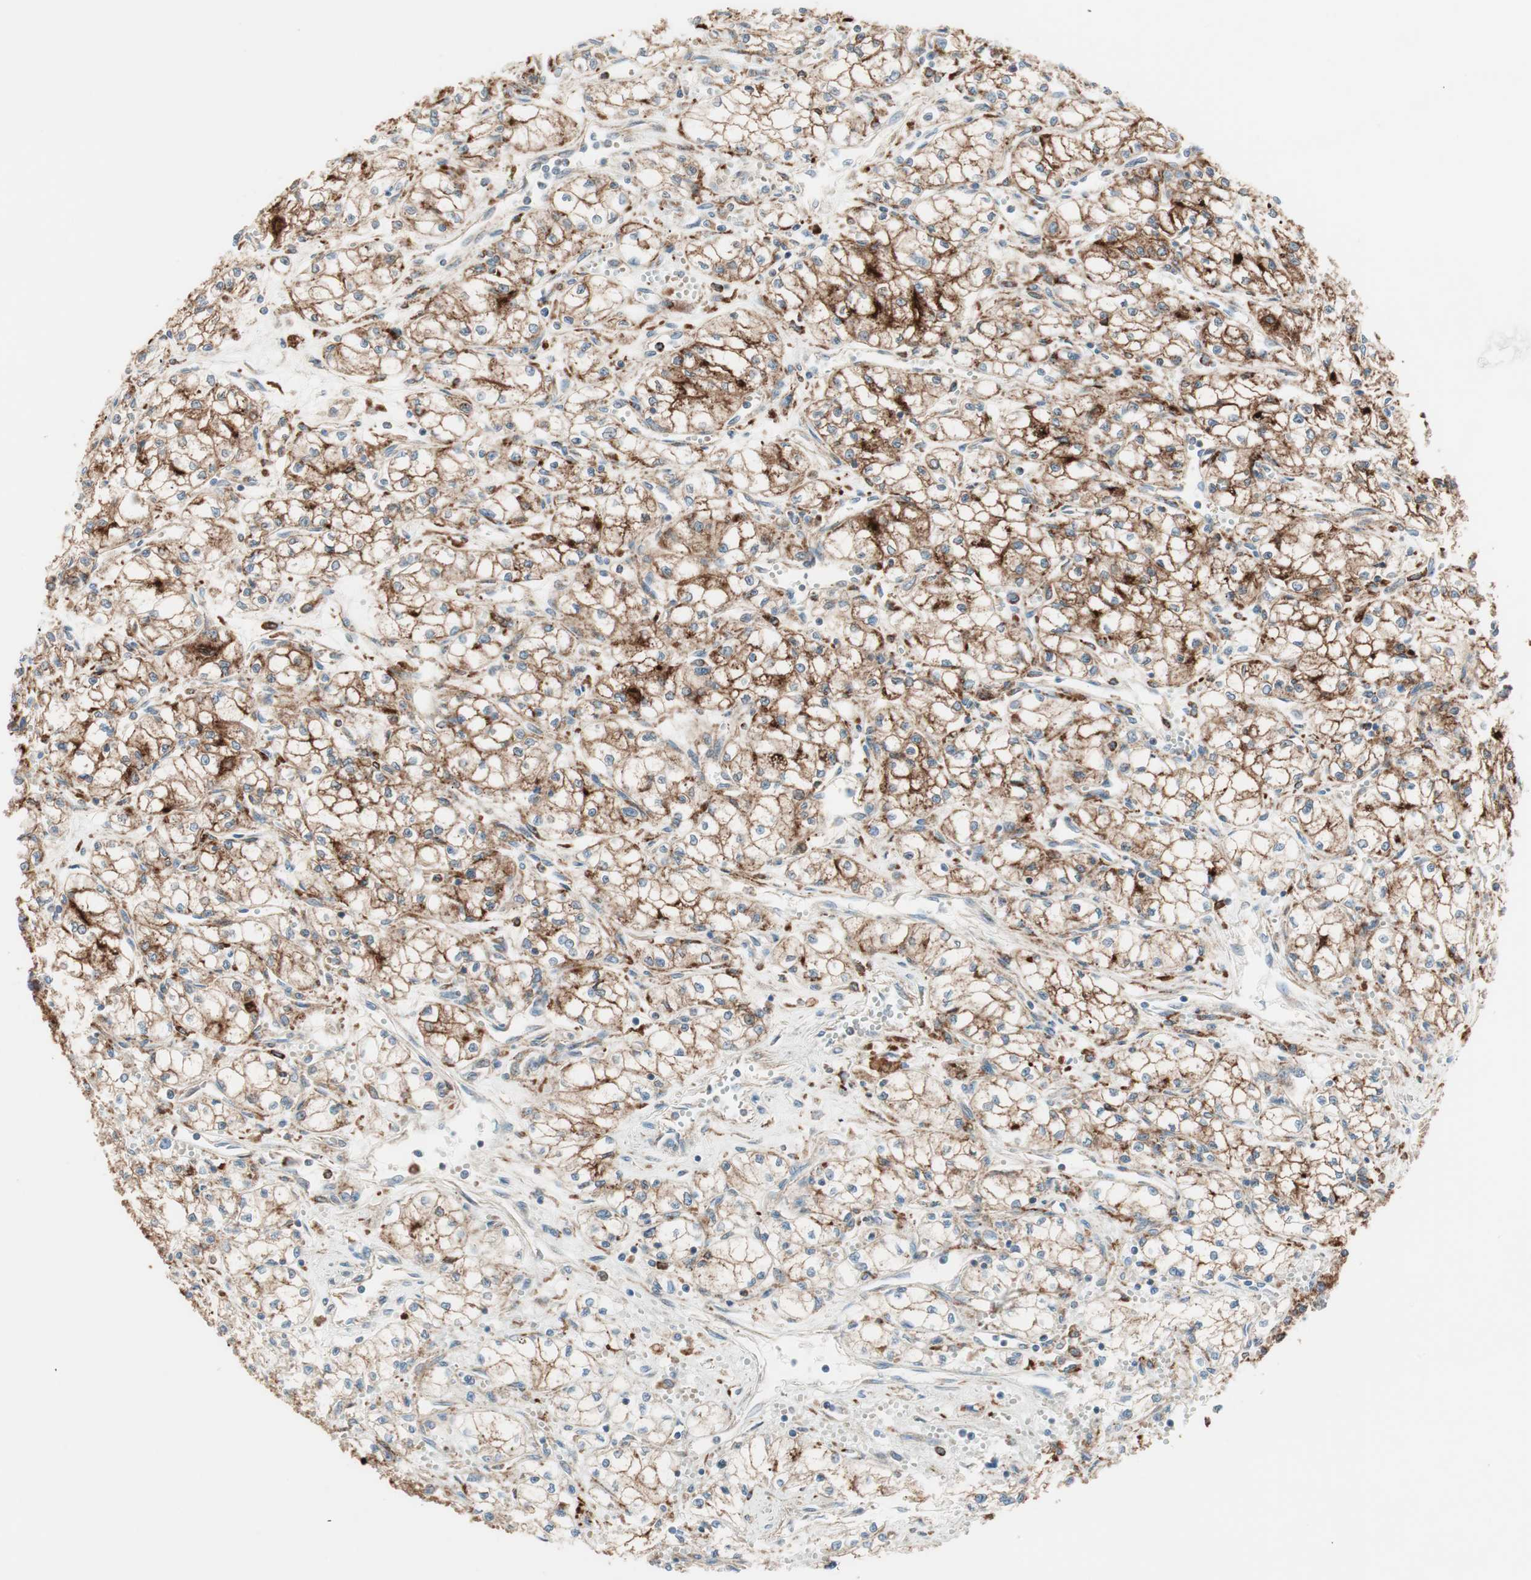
{"staining": {"intensity": "moderate", "quantity": "25%-75%", "location": "cytoplasmic/membranous"}, "tissue": "renal cancer", "cell_type": "Tumor cells", "image_type": "cancer", "snomed": [{"axis": "morphology", "description": "Normal tissue, NOS"}, {"axis": "morphology", "description": "Adenocarcinoma, NOS"}, {"axis": "topography", "description": "Kidney"}], "caption": "DAB (3,3'-diaminobenzidine) immunohistochemical staining of human renal cancer reveals moderate cytoplasmic/membranous protein staining in approximately 25%-75% of tumor cells.", "gene": "ATP6V1G1", "patient": {"sex": "male", "age": 59}}